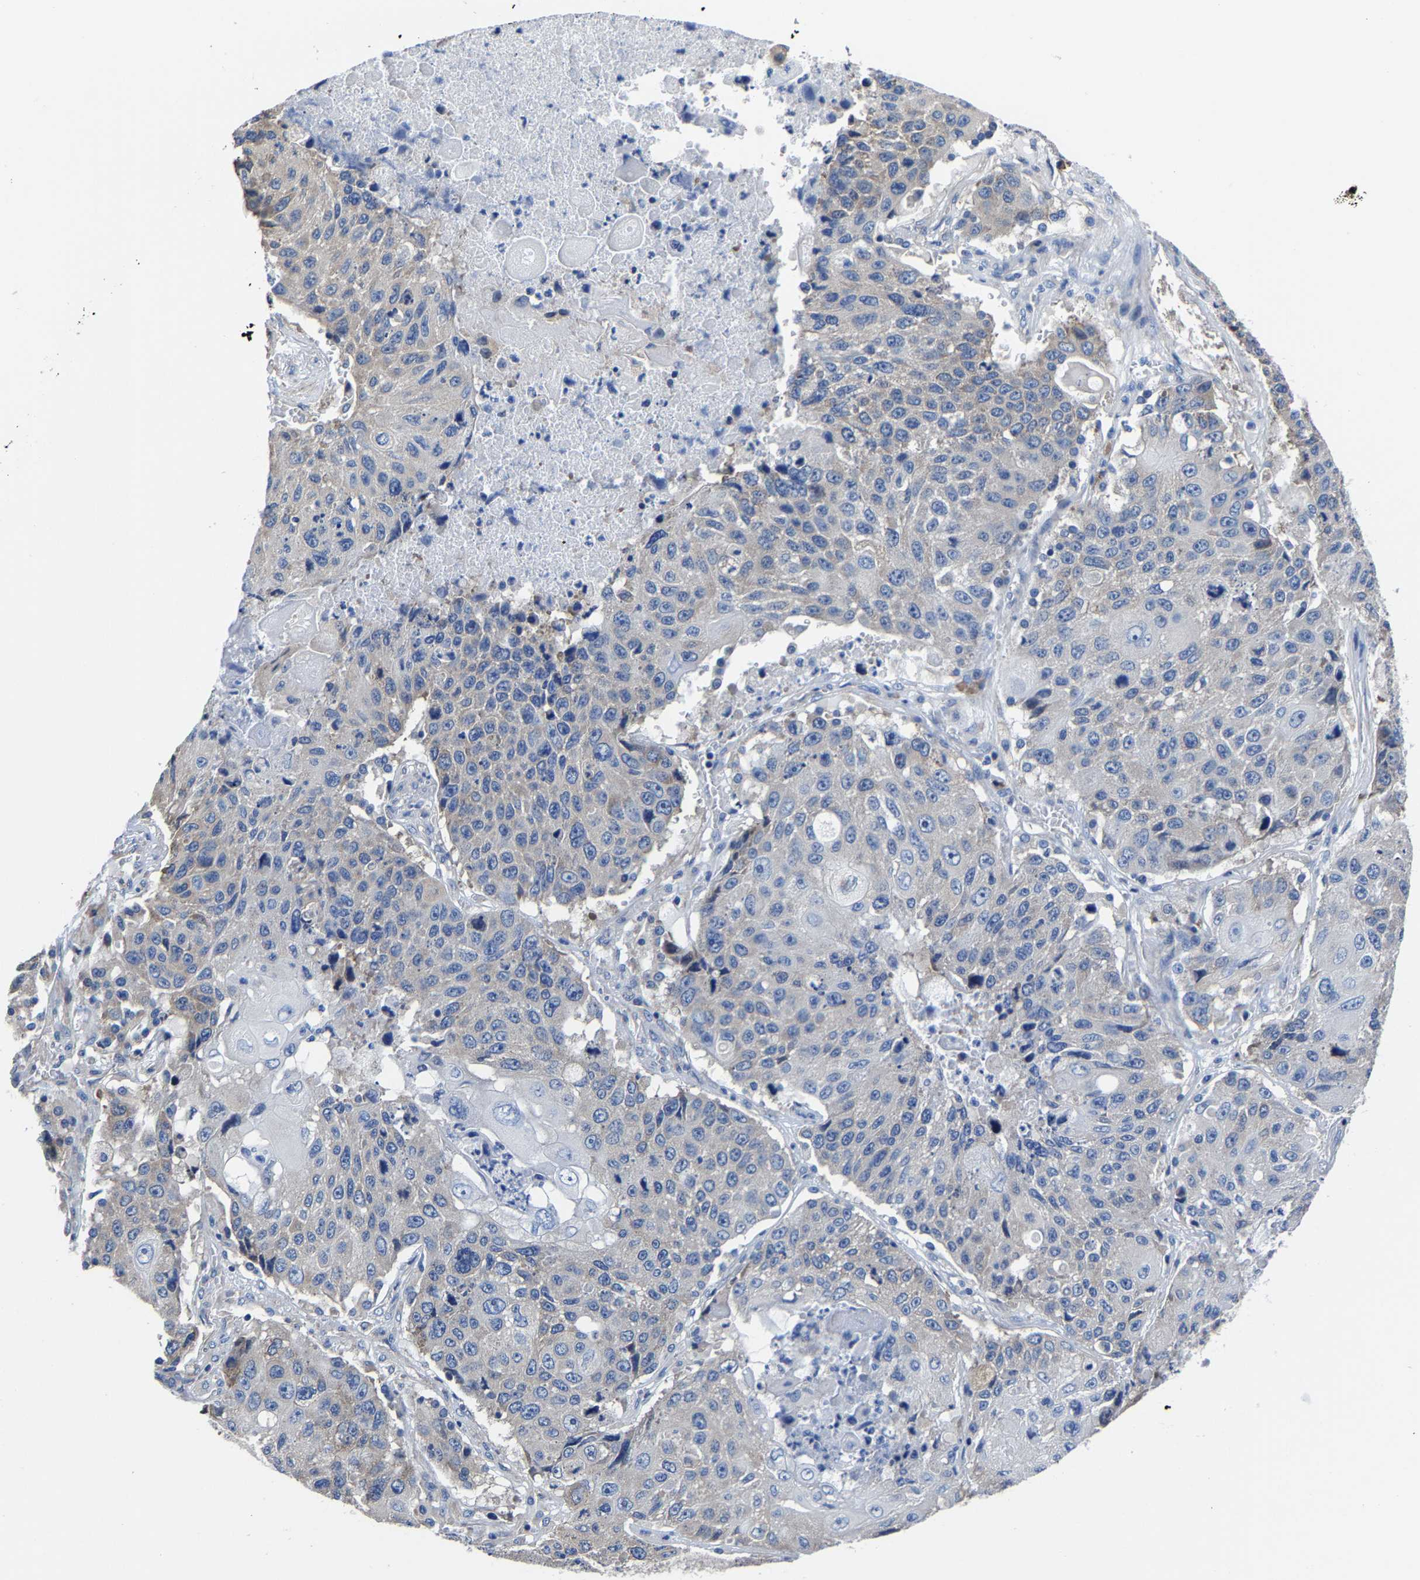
{"staining": {"intensity": "weak", "quantity": "<25%", "location": "cytoplasmic/membranous"}, "tissue": "lung cancer", "cell_type": "Tumor cells", "image_type": "cancer", "snomed": [{"axis": "morphology", "description": "Squamous cell carcinoma, NOS"}, {"axis": "topography", "description": "Lung"}], "caption": "IHC micrograph of neoplastic tissue: lung squamous cell carcinoma stained with DAB (3,3'-diaminobenzidine) exhibits no significant protein expression in tumor cells.", "gene": "SRPK2", "patient": {"sex": "male", "age": 61}}